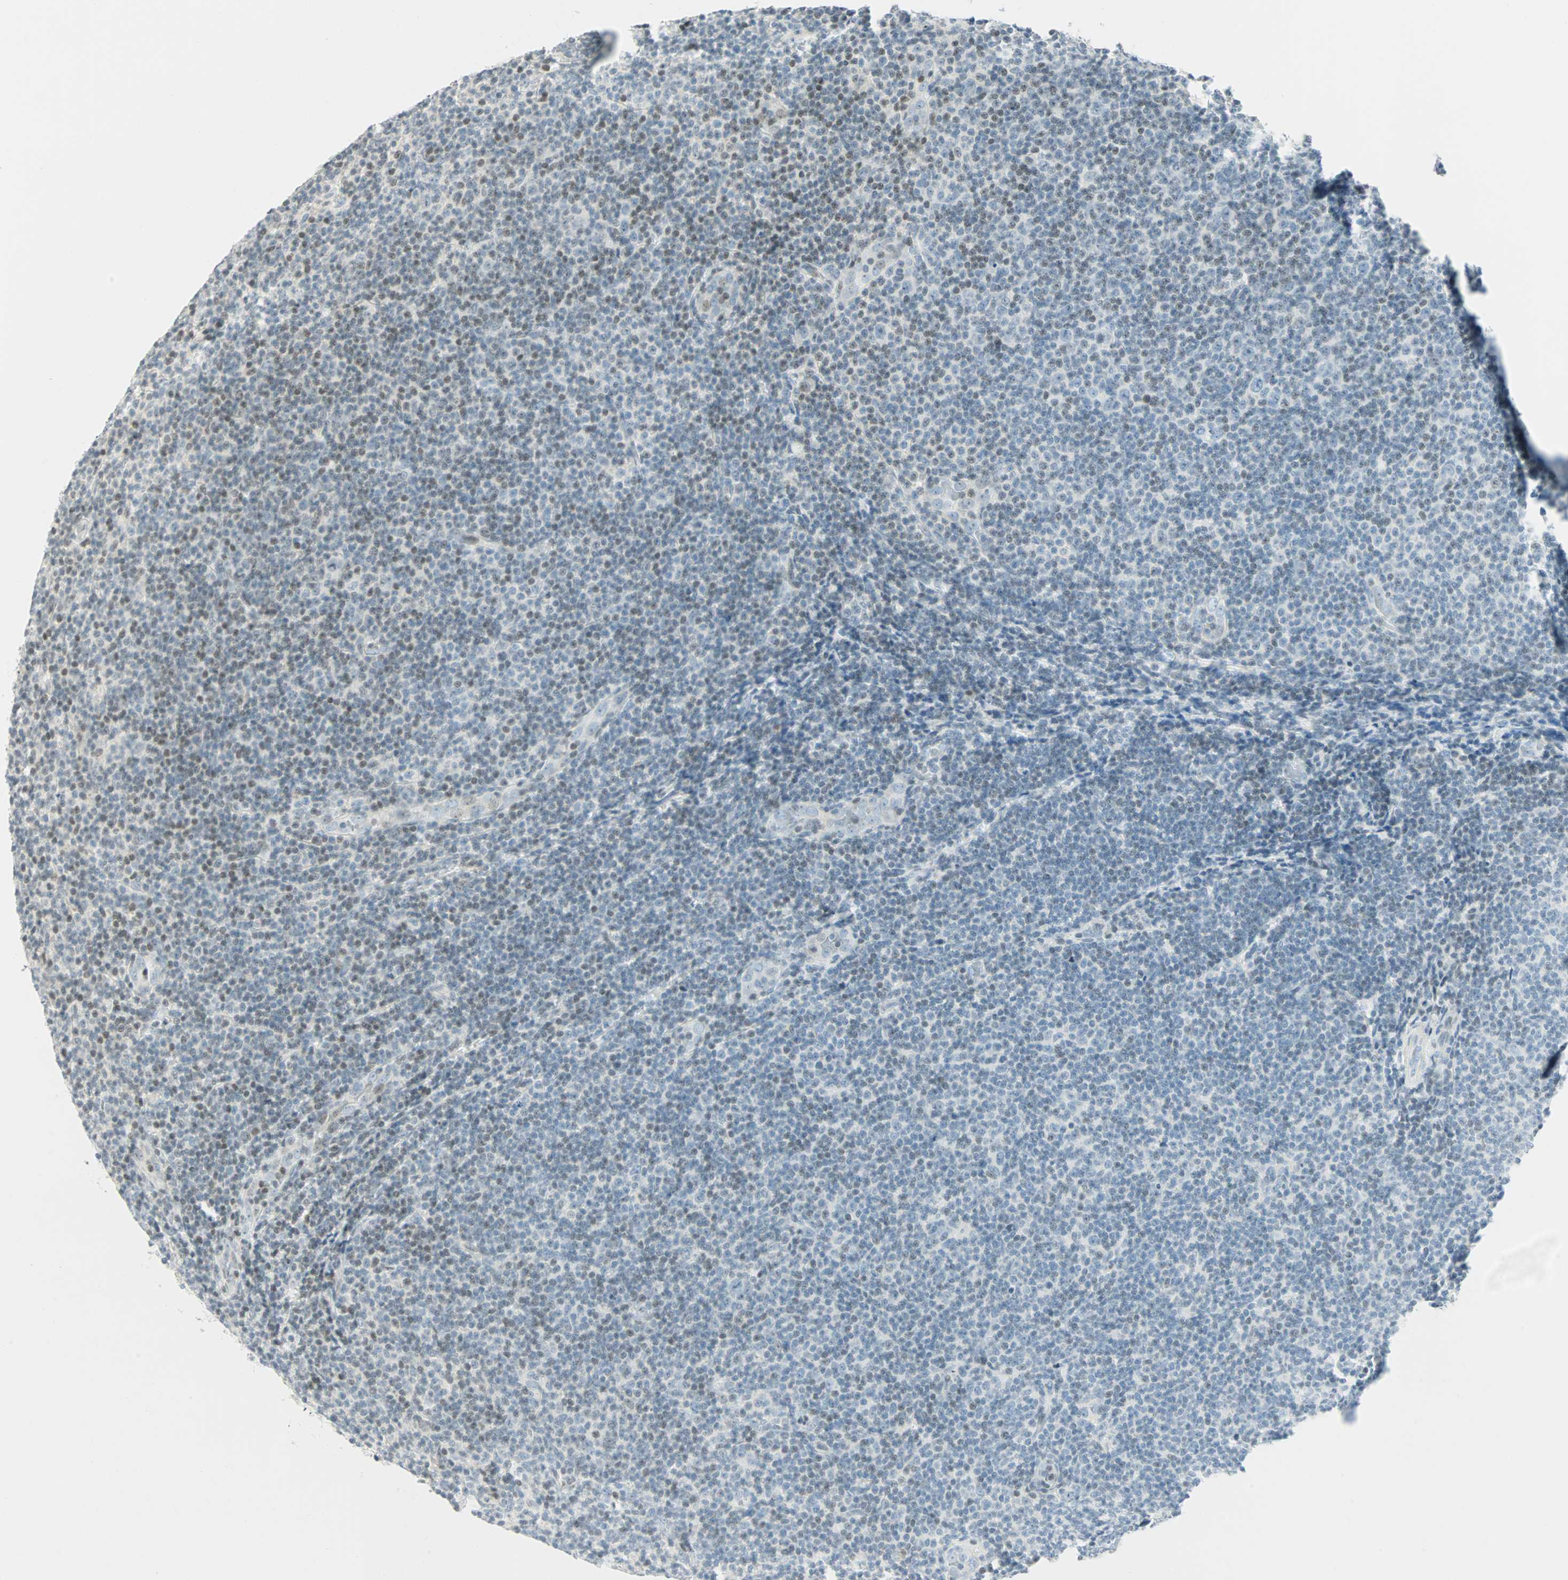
{"staining": {"intensity": "weak", "quantity": "<25%", "location": "nuclear"}, "tissue": "lymphoma", "cell_type": "Tumor cells", "image_type": "cancer", "snomed": [{"axis": "morphology", "description": "Malignant lymphoma, non-Hodgkin's type, Low grade"}, {"axis": "topography", "description": "Lymph node"}], "caption": "IHC histopathology image of human low-grade malignant lymphoma, non-Hodgkin's type stained for a protein (brown), which shows no staining in tumor cells.", "gene": "SMAD3", "patient": {"sex": "male", "age": 83}}